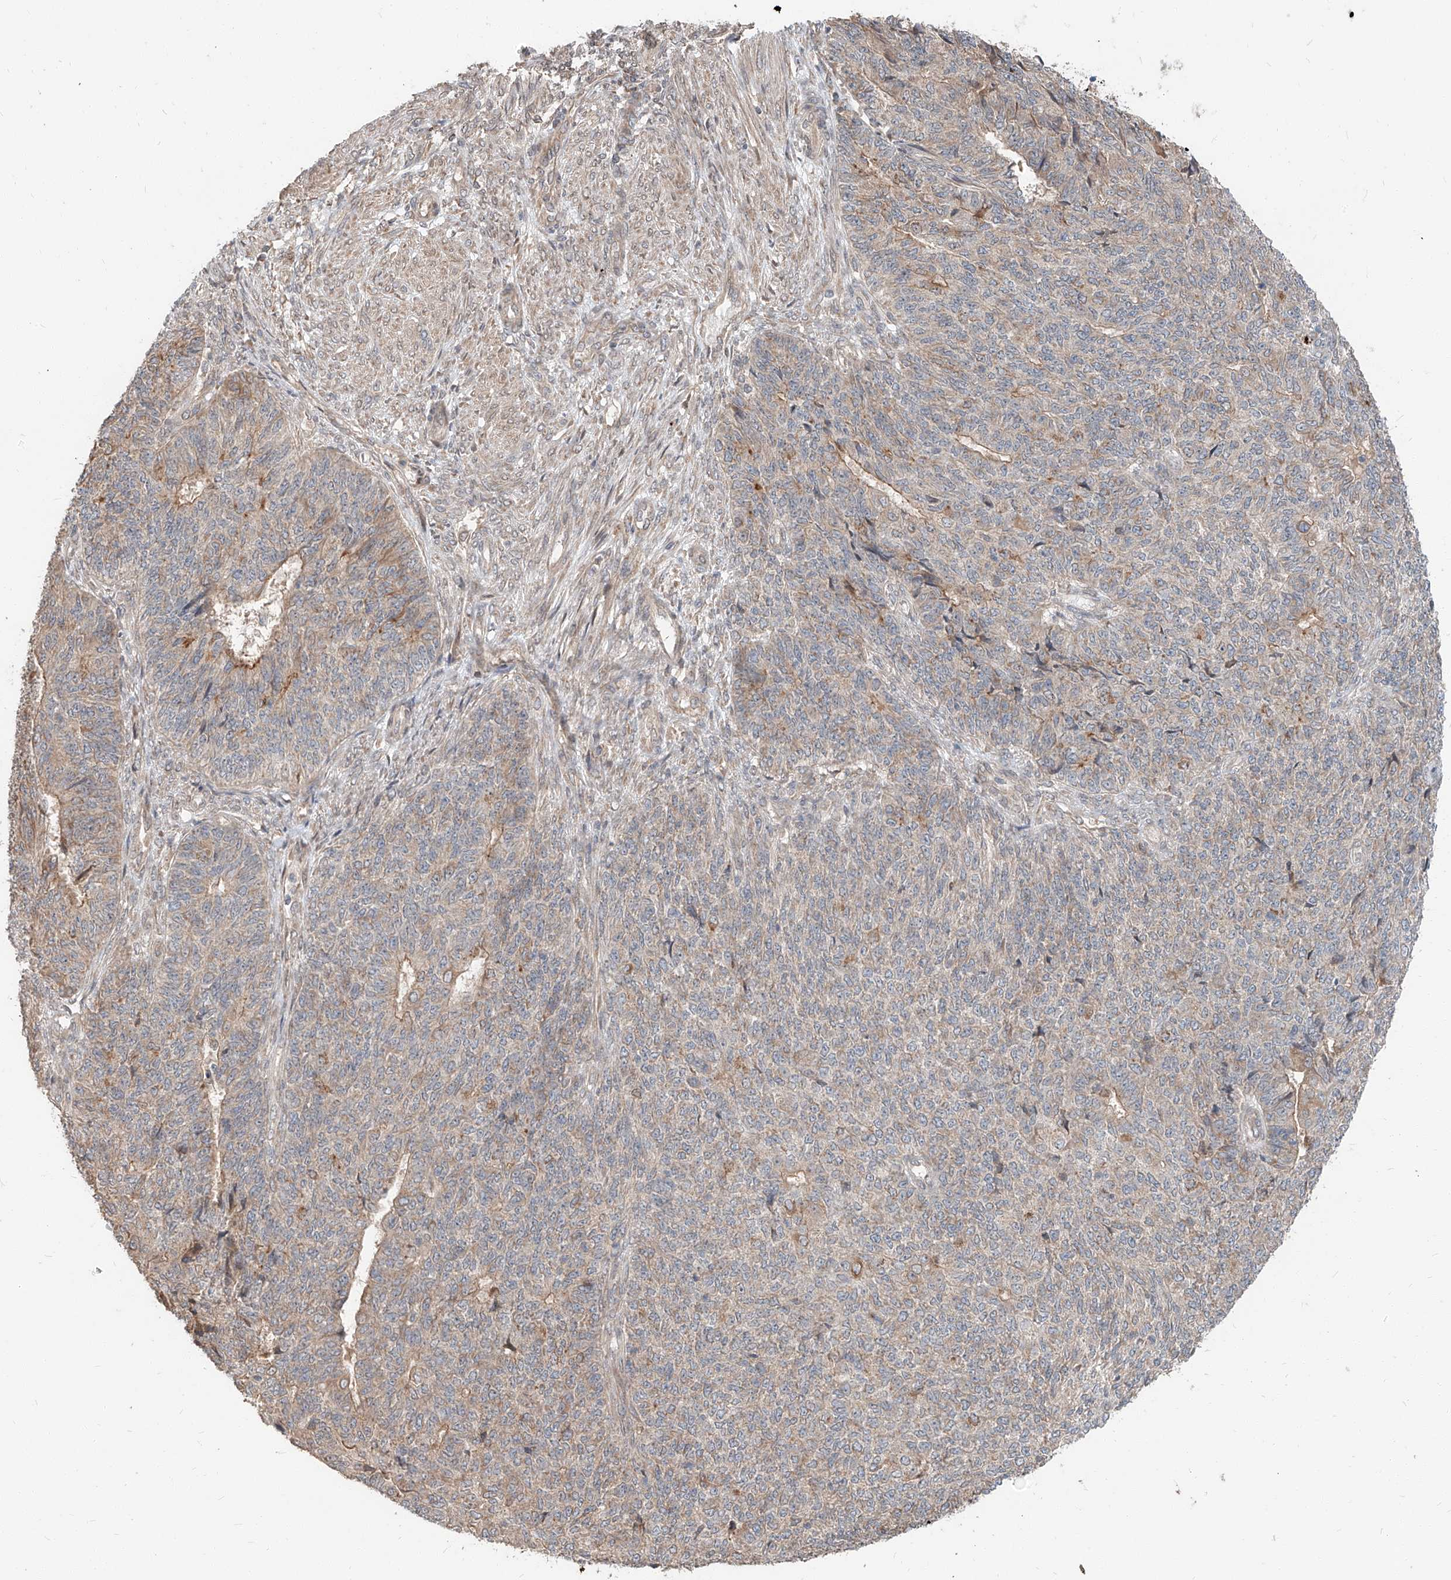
{"staining": {"intensity": "moderate", "quantity": "<25%", "location": "cytoplasmic/membranous"}, "tissue": "endometrial cancer", "cell_type": "Tumor cells", "image_type": "cancer", "snomed": [{"axis": "morphology", "description": "Adenocarcinoma, NOS"}, {"axis": "topography", "description": "Endometrium"}], "caption": "High-magnification brightfield microscopy of endometrial cancer (adenocarcinoma) stained with DAB (brown) and counterstained with hematoxylin (blue). tumor cells exhibit moderate cytoplasmic/membranous expression is present in approximately<25% of cells.", "gene": "STX19", "patient": {"sex": "female", "age": 32}}